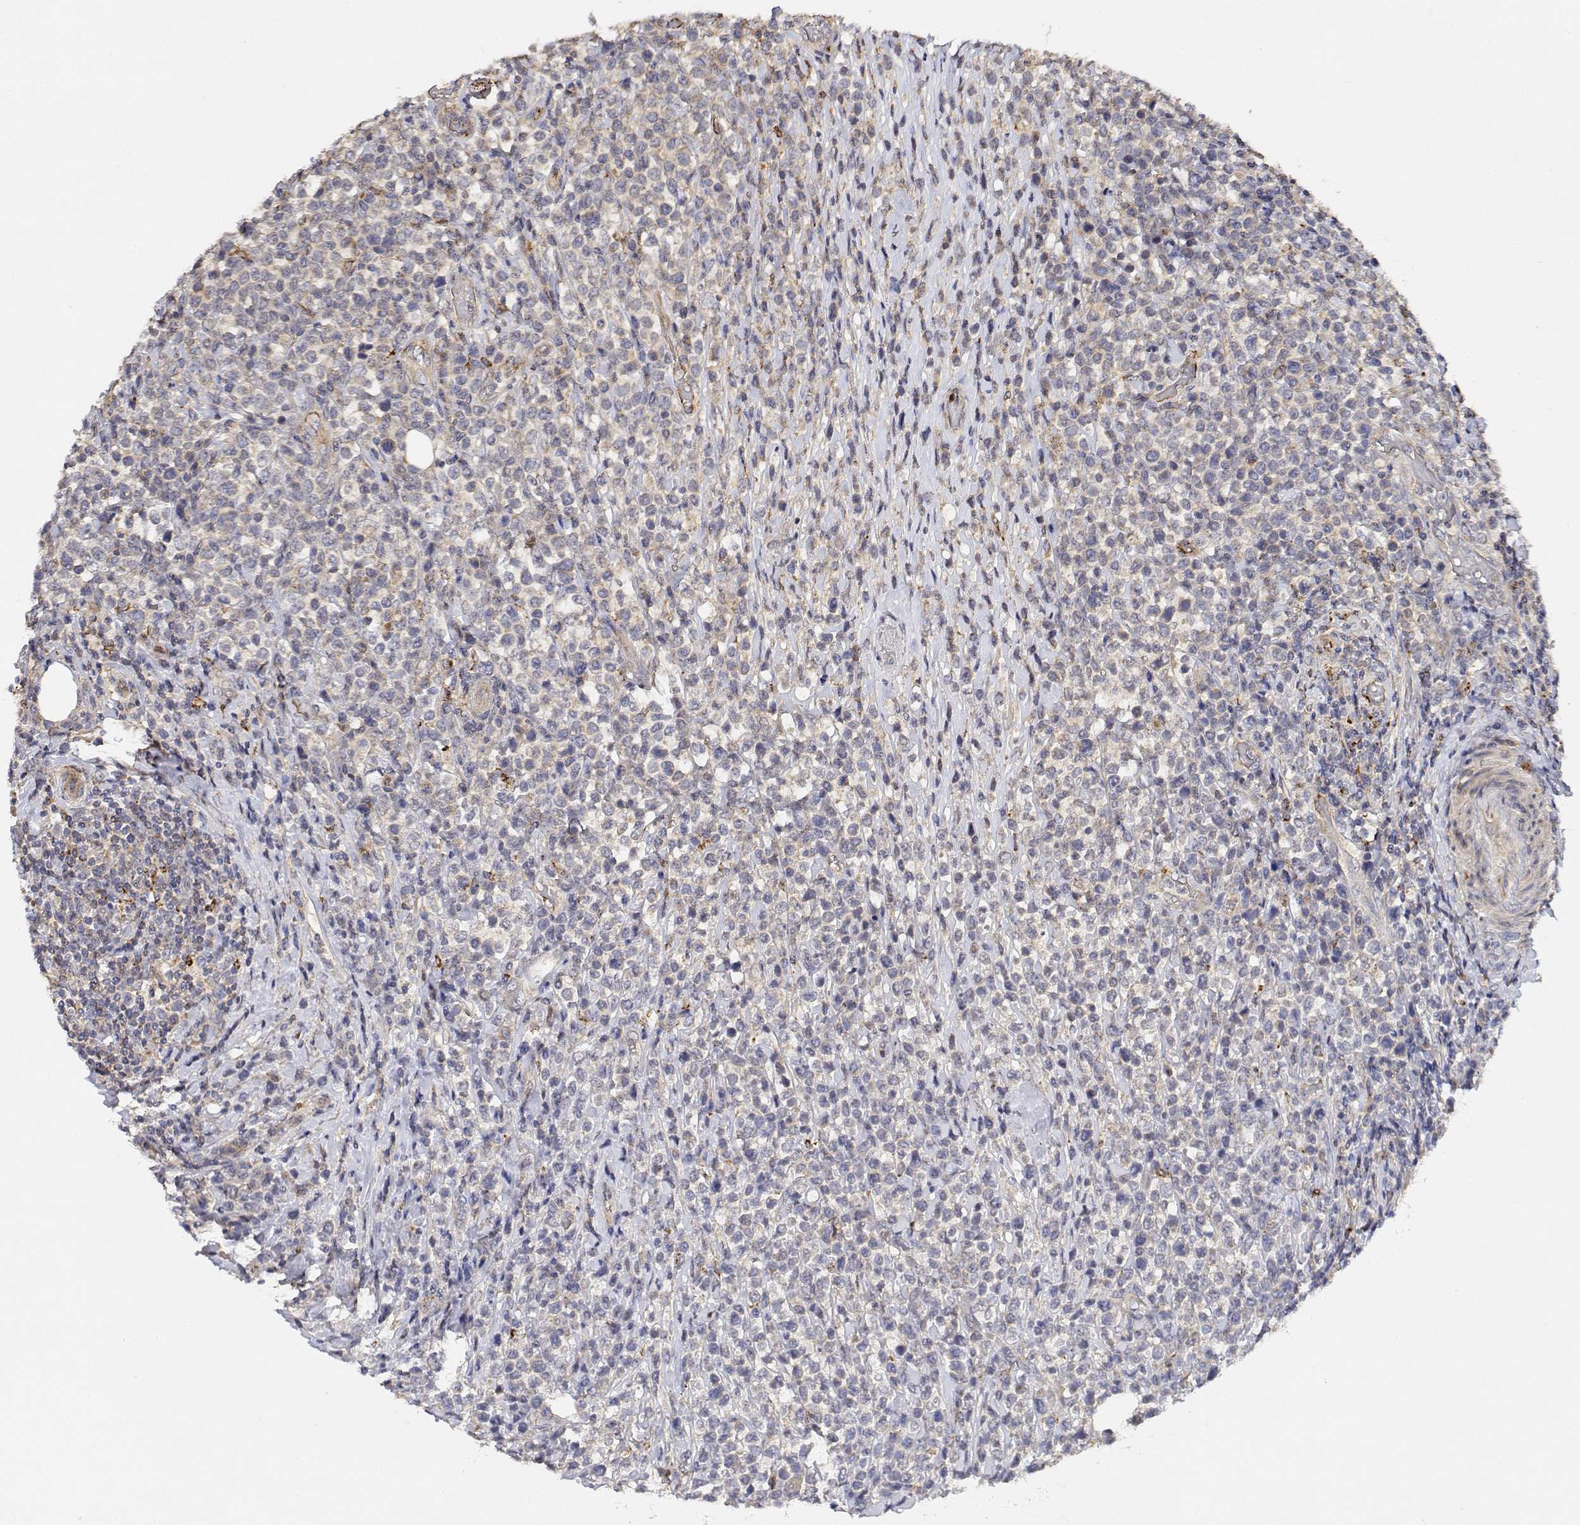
{"staining": {"intensity": "negative", "quantity": "none", "location": "none"}, "tissue": "lymphoma", "cell_type": "Tumor cells", "image_type": "cancer", "snomed": [{"axis": "morphology", "description": "Malignant lymphoma, non-Hodgkin's type, High grade"}, {"axis": "topography", "description": "Soft tissue"}], "caption": "IHC image of lymphoma stained for a protein (brown), which exhibits no staining in tumor cells.", "gene": "LONRF3", "patient": {"sex": "female", "age": 56}}